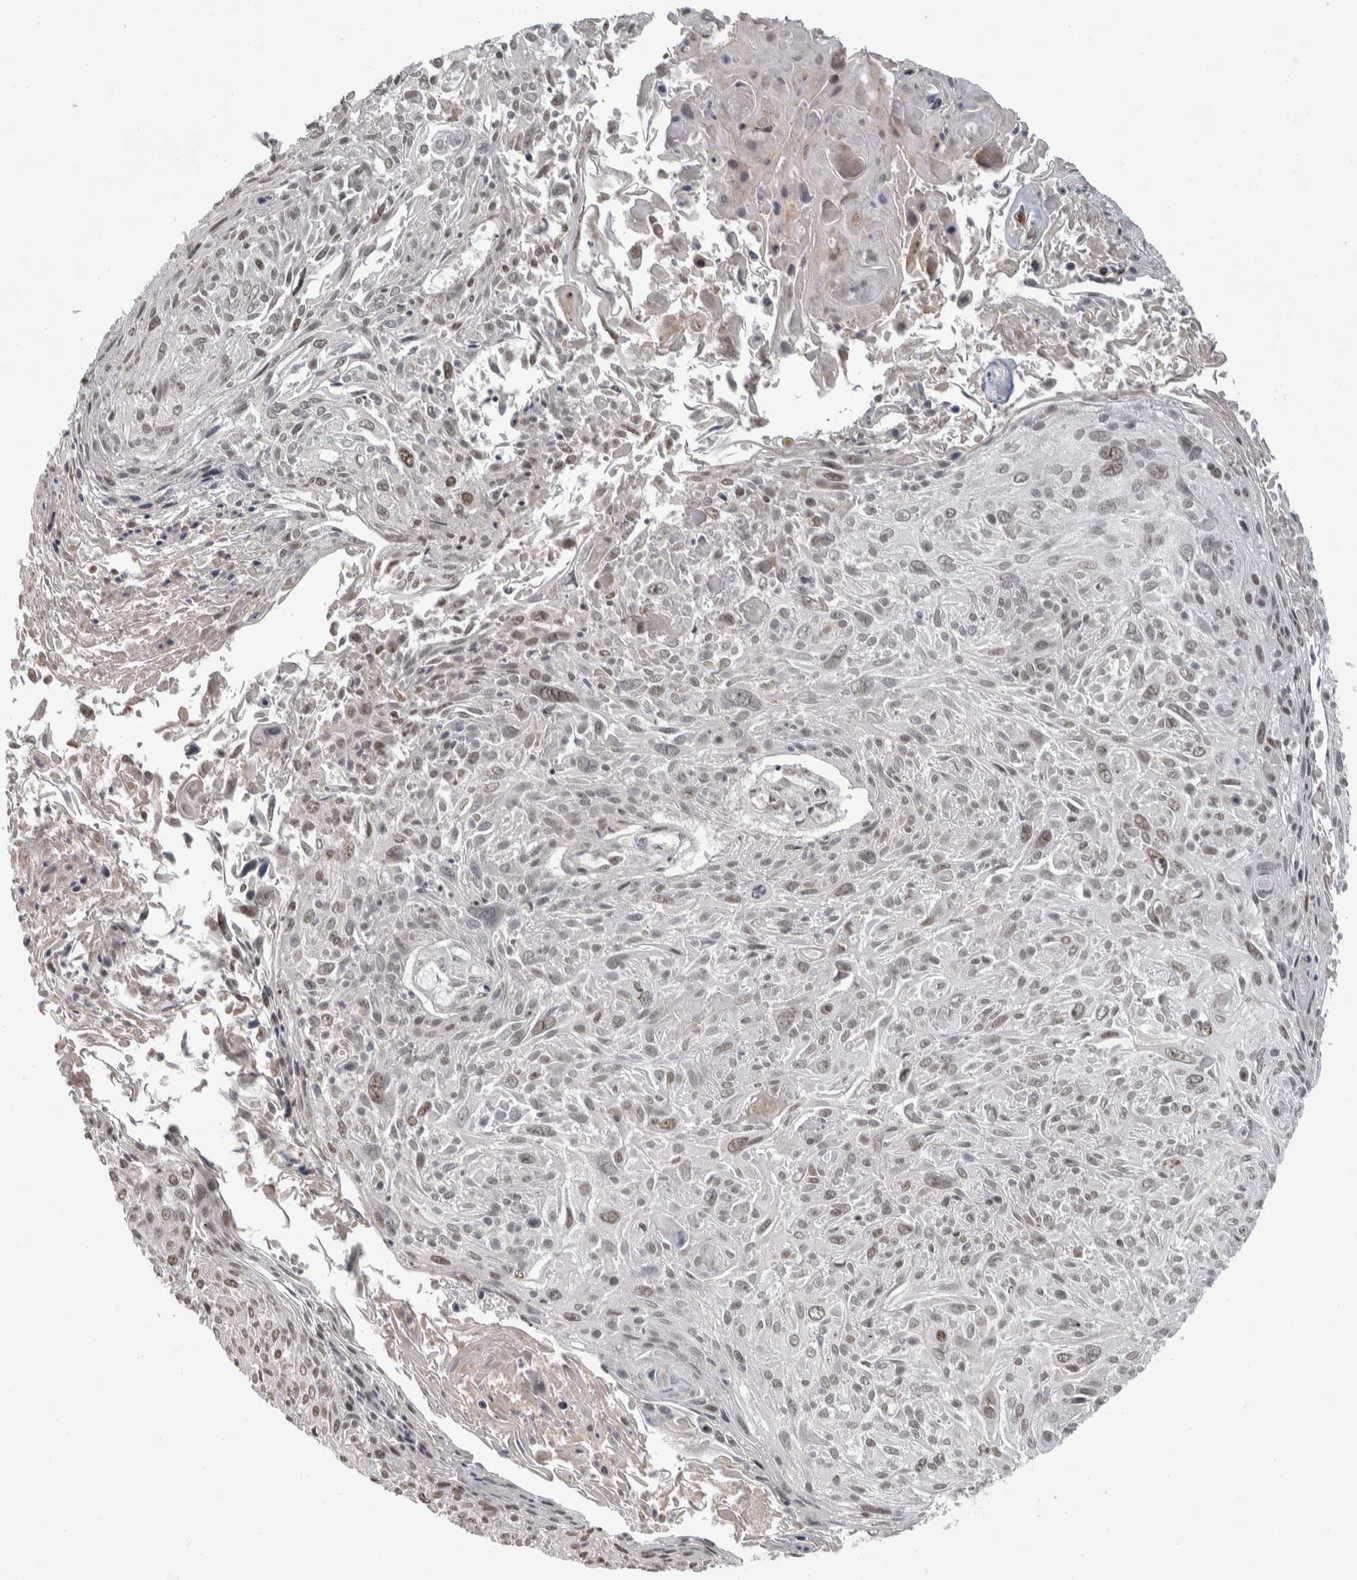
{"staining": {"intensity": "weak", "quantity": "25%-75%", "location": "nuclear"}, "tissue": "cervical cancer", "cell_type": "Tumor cells", "image_type": "cancer", "snomed": [{"axis": "morphology", "description": "Squamous cell carcinoma, NOS"}, {"axis": "topography", "description": "Cervix"}], "caption": "Cervical cancer (squamous cell carcinoma) stained with a protein marker reveals weak staining in tumor cells.", "gene": "ZNF592", "patient": {"sex": "female", "age": 51}}